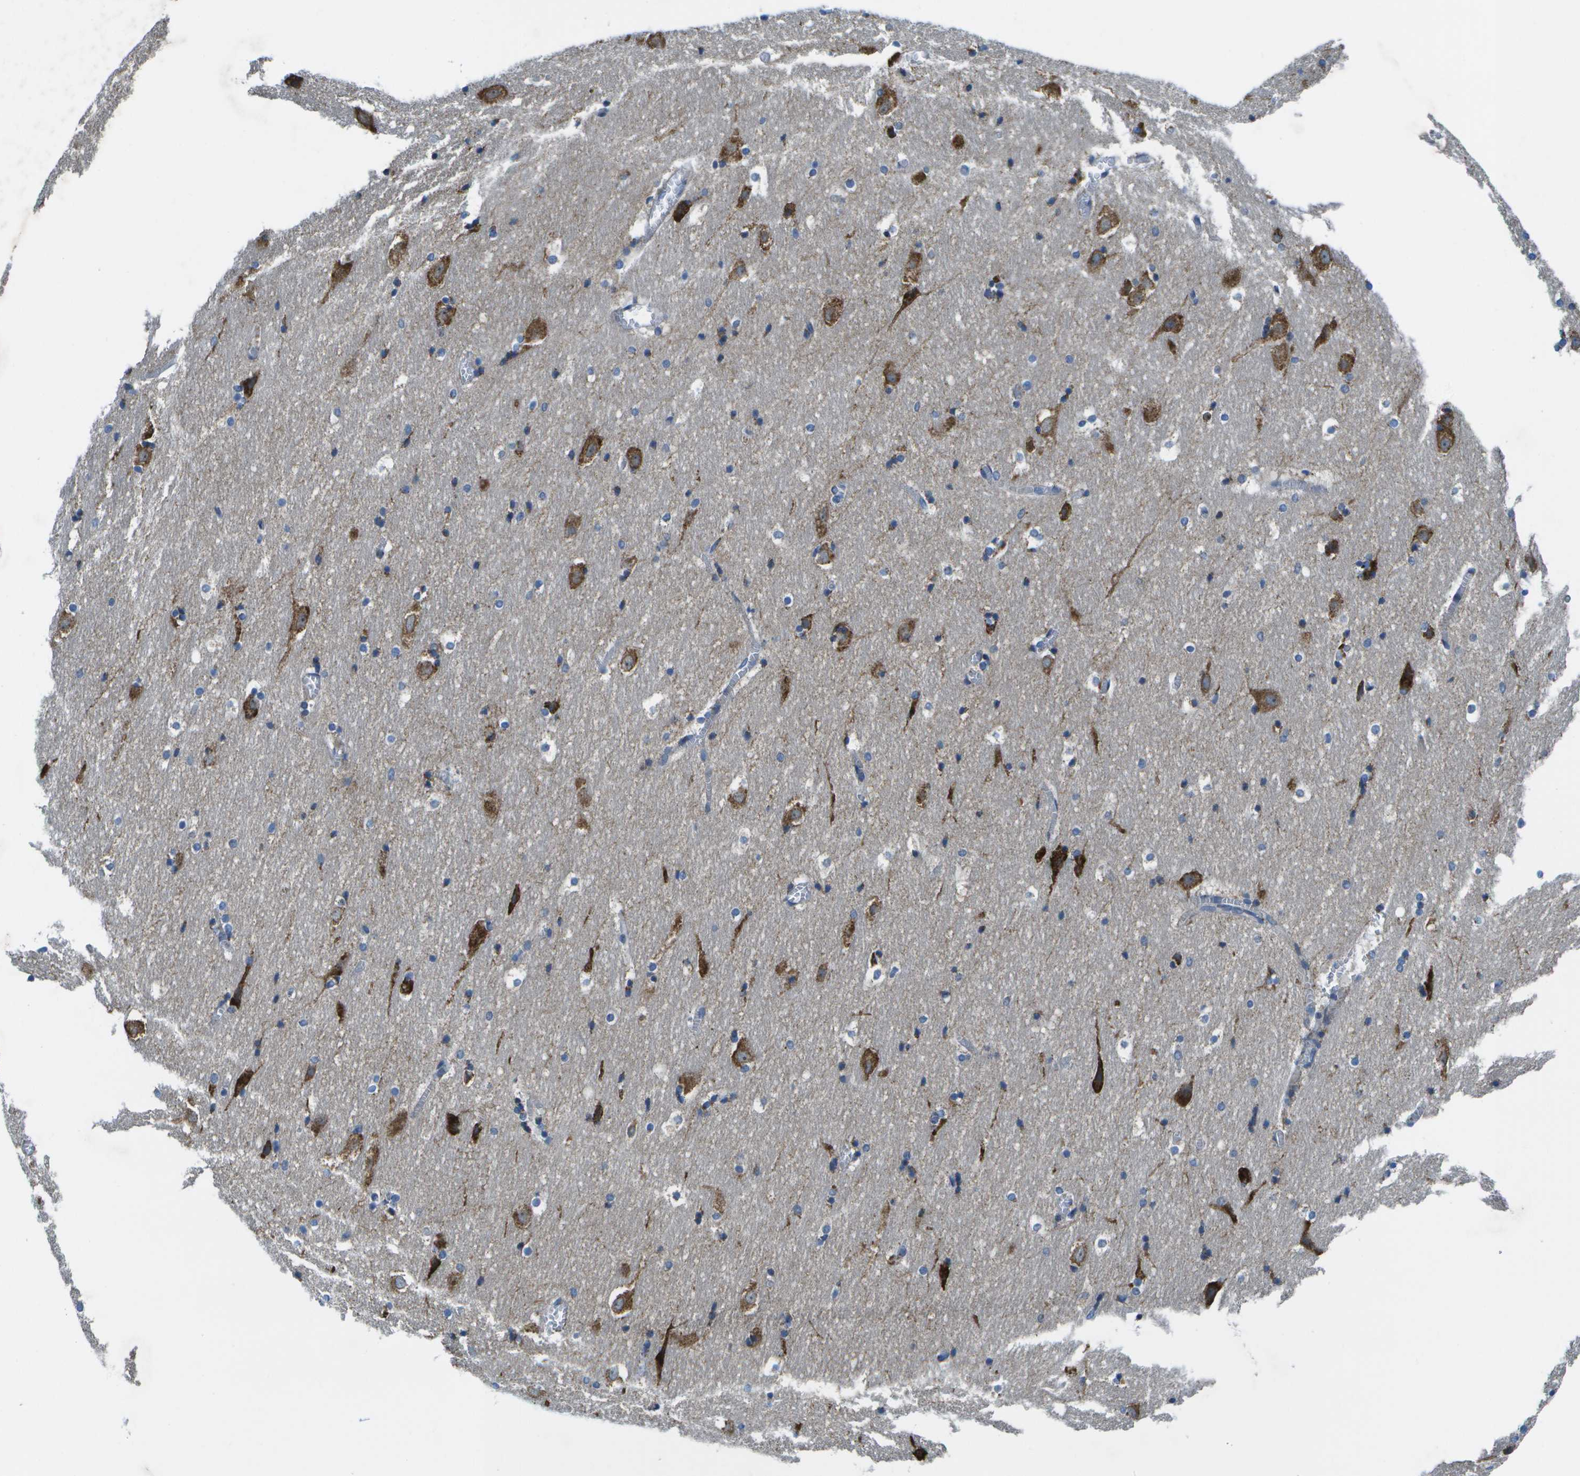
{"staining": {"intensity": "moderate", "quantity": "<25%", "location": "cytoplasmic/membranous"}, "tissue": "hippocampus", "cell_type": "Glial cells", "image_type": "normal", "snomed": [{"axis": "morphology", "description": "Normal tissue, NOS"}, {"axis": "topography", "description": "Hippocampus"}], "caption": "About <25% of glial cells in unremarkable human hippocampus demonstrate moderate cytoplasmic/membranous protein expression as visualized by brown immunohistochemical staining.", "gene": "GDF5", "patient": {"sex": "male", "age": 45}}